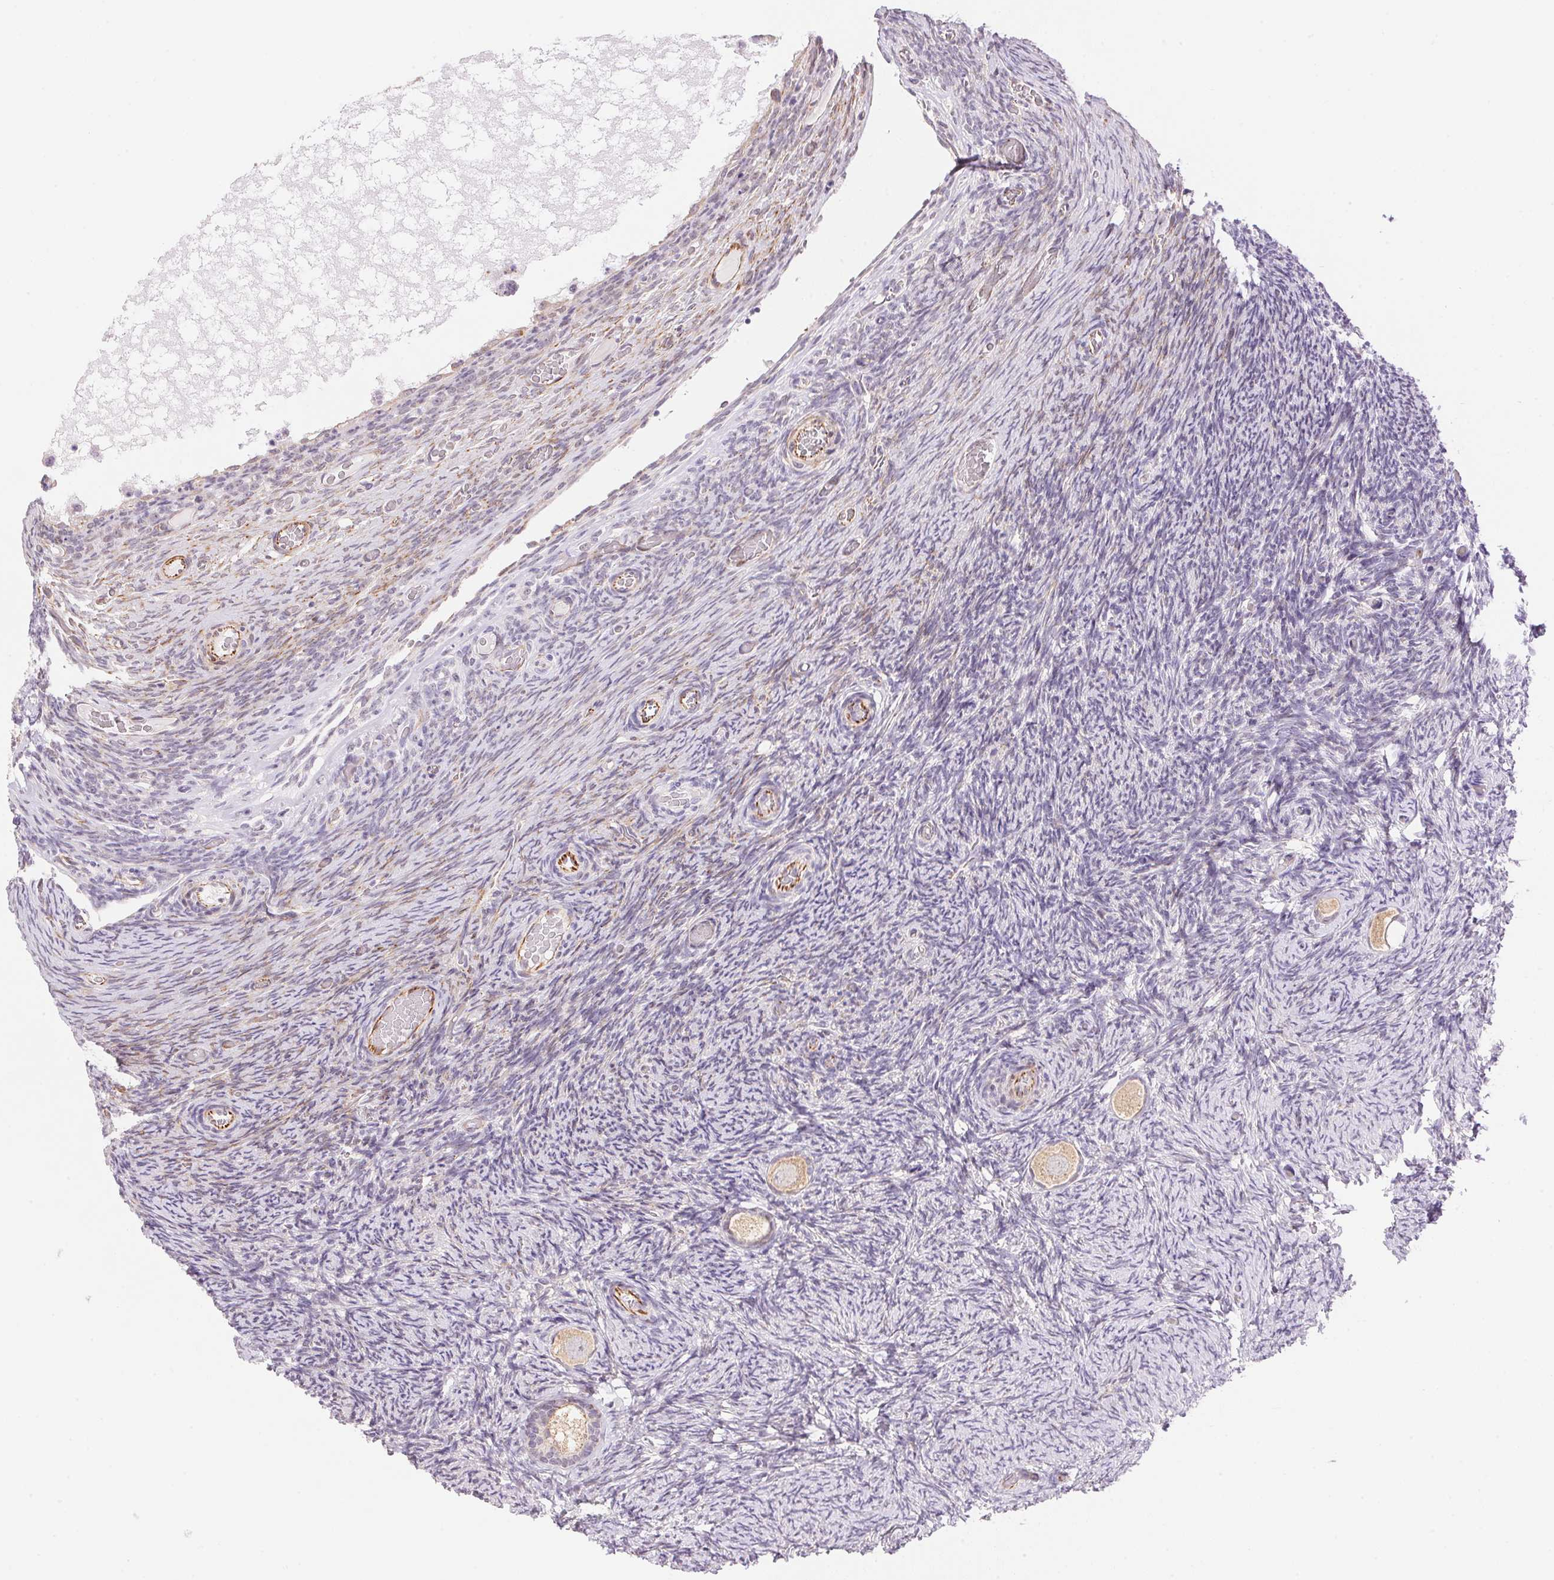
{"staining": {"intensity": "weak", "quantity": ">75%", "location": "cytoplasmic/membranous"}, "tissue": "ovary", "cell_type": "Follicle cells", "image_type": "normal", "snomed": [{"axis": "morphology", "description": "Normal tissue, NOS"}, {"axis": "topography", "description": "Ovary"}], "caption": "This is a photomicrograph of IHC staining of normal ovary, which shows weak positivity in the cytoplasmic/membranous of follicle cells.", "gene": "GYG2", "patient": {"sex": "female", "age": 34}}